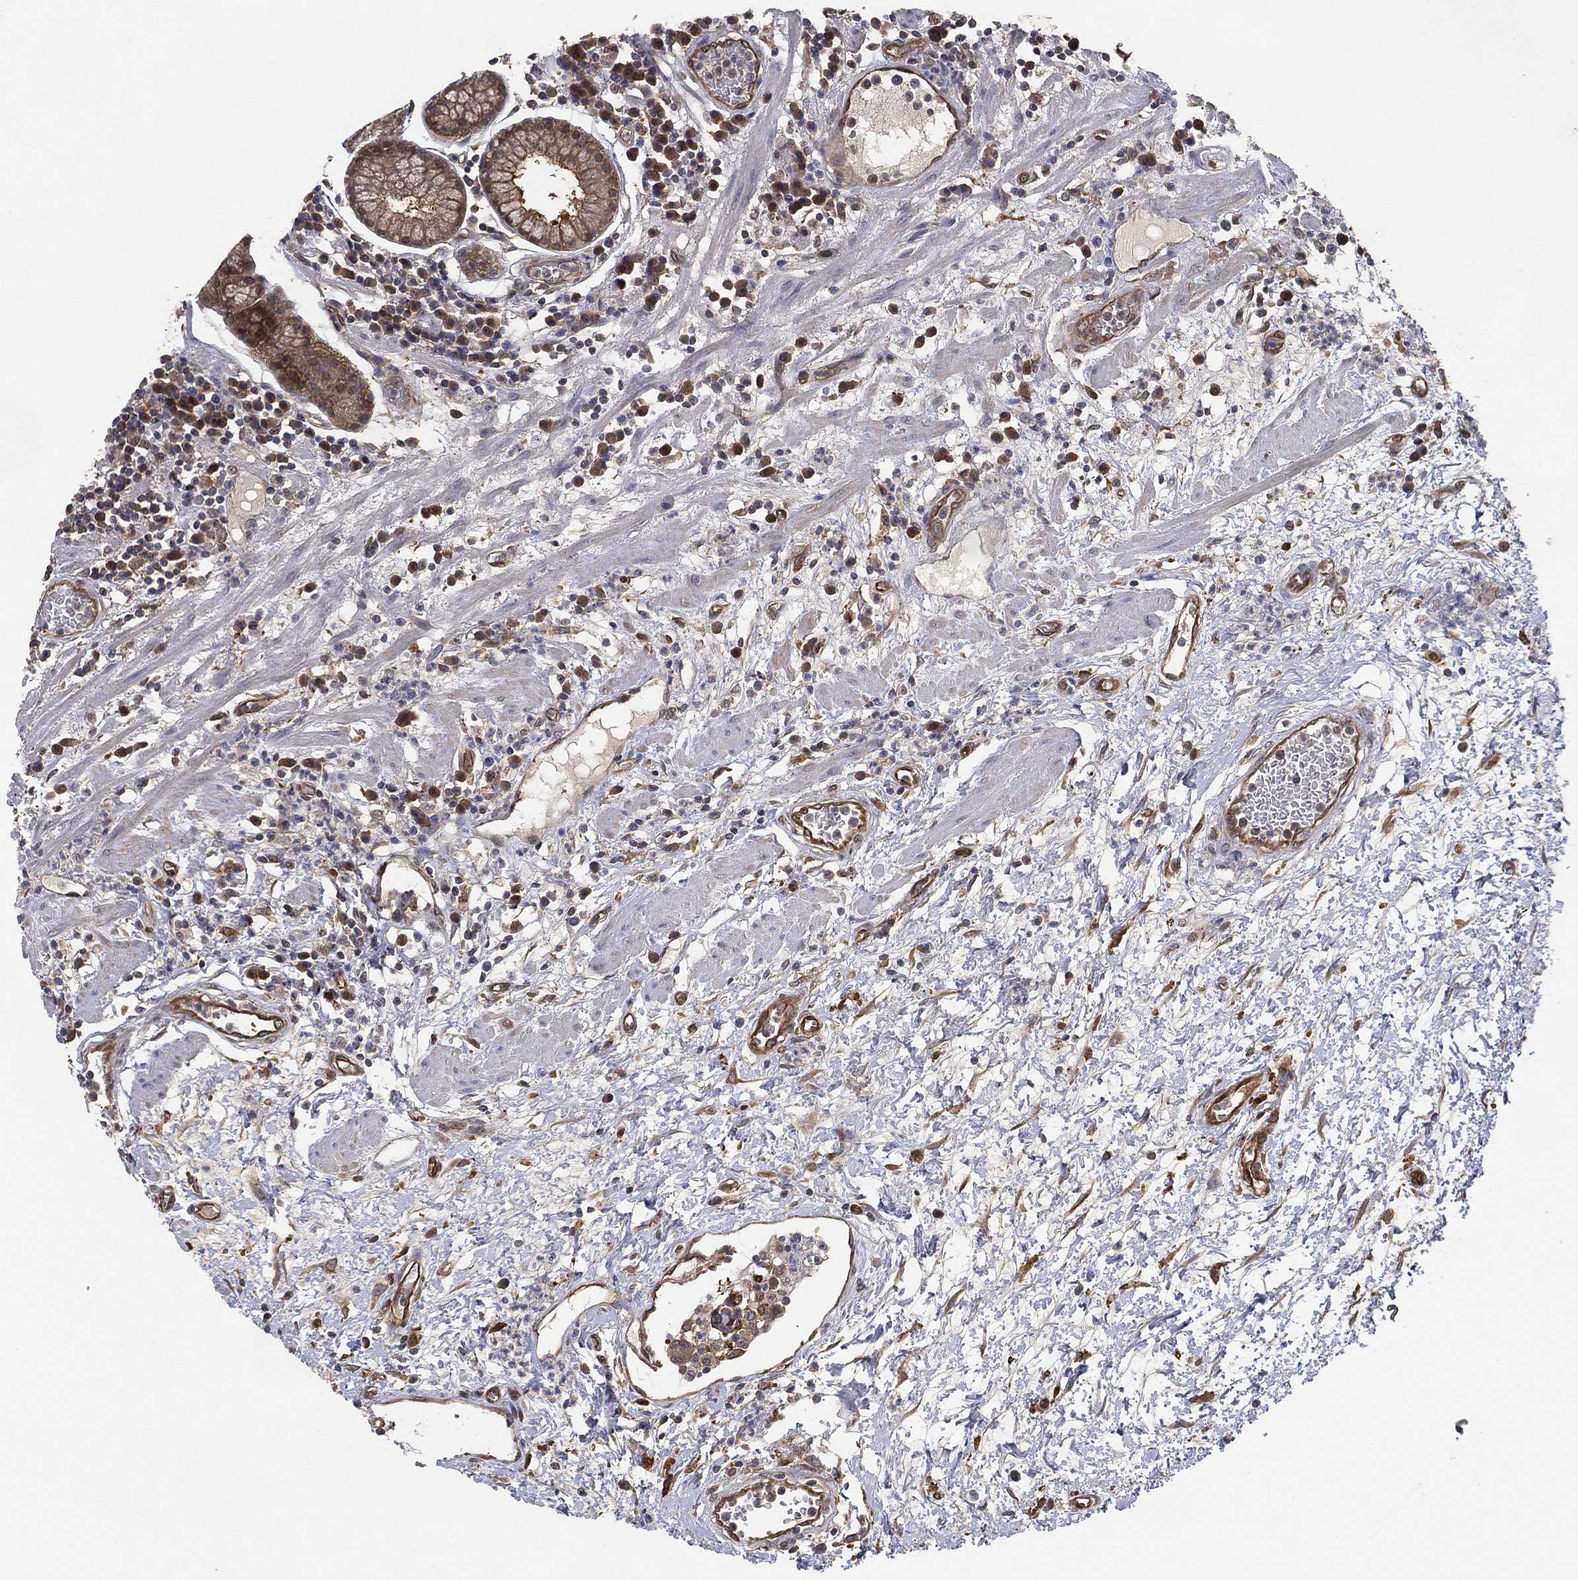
{"staining": {"intensity": "weak", "quantity": "25%-75%", "location": "cytoplasmic/membranous"}, "tissue": "stomach", "cell_type": "Glandular cells", "image_type": "normal", "snomed": [{"axis": "morphology", "description": "Normal tissue, NOS"}, {"axis": "morphology", "description": "Adenocarcinoma, NOS"}, {"axis": "topography", "description": "Stomach"}], "caption": "An immunohistochemistry (IHC) image of unremarkable tissue is shown. Protein staining in brown highlights weak cytoplasmic/membranous positivity in stomach within glandular cells.", "gene": "PSMG4", "patient": {"sex": "female", "age": 64}}